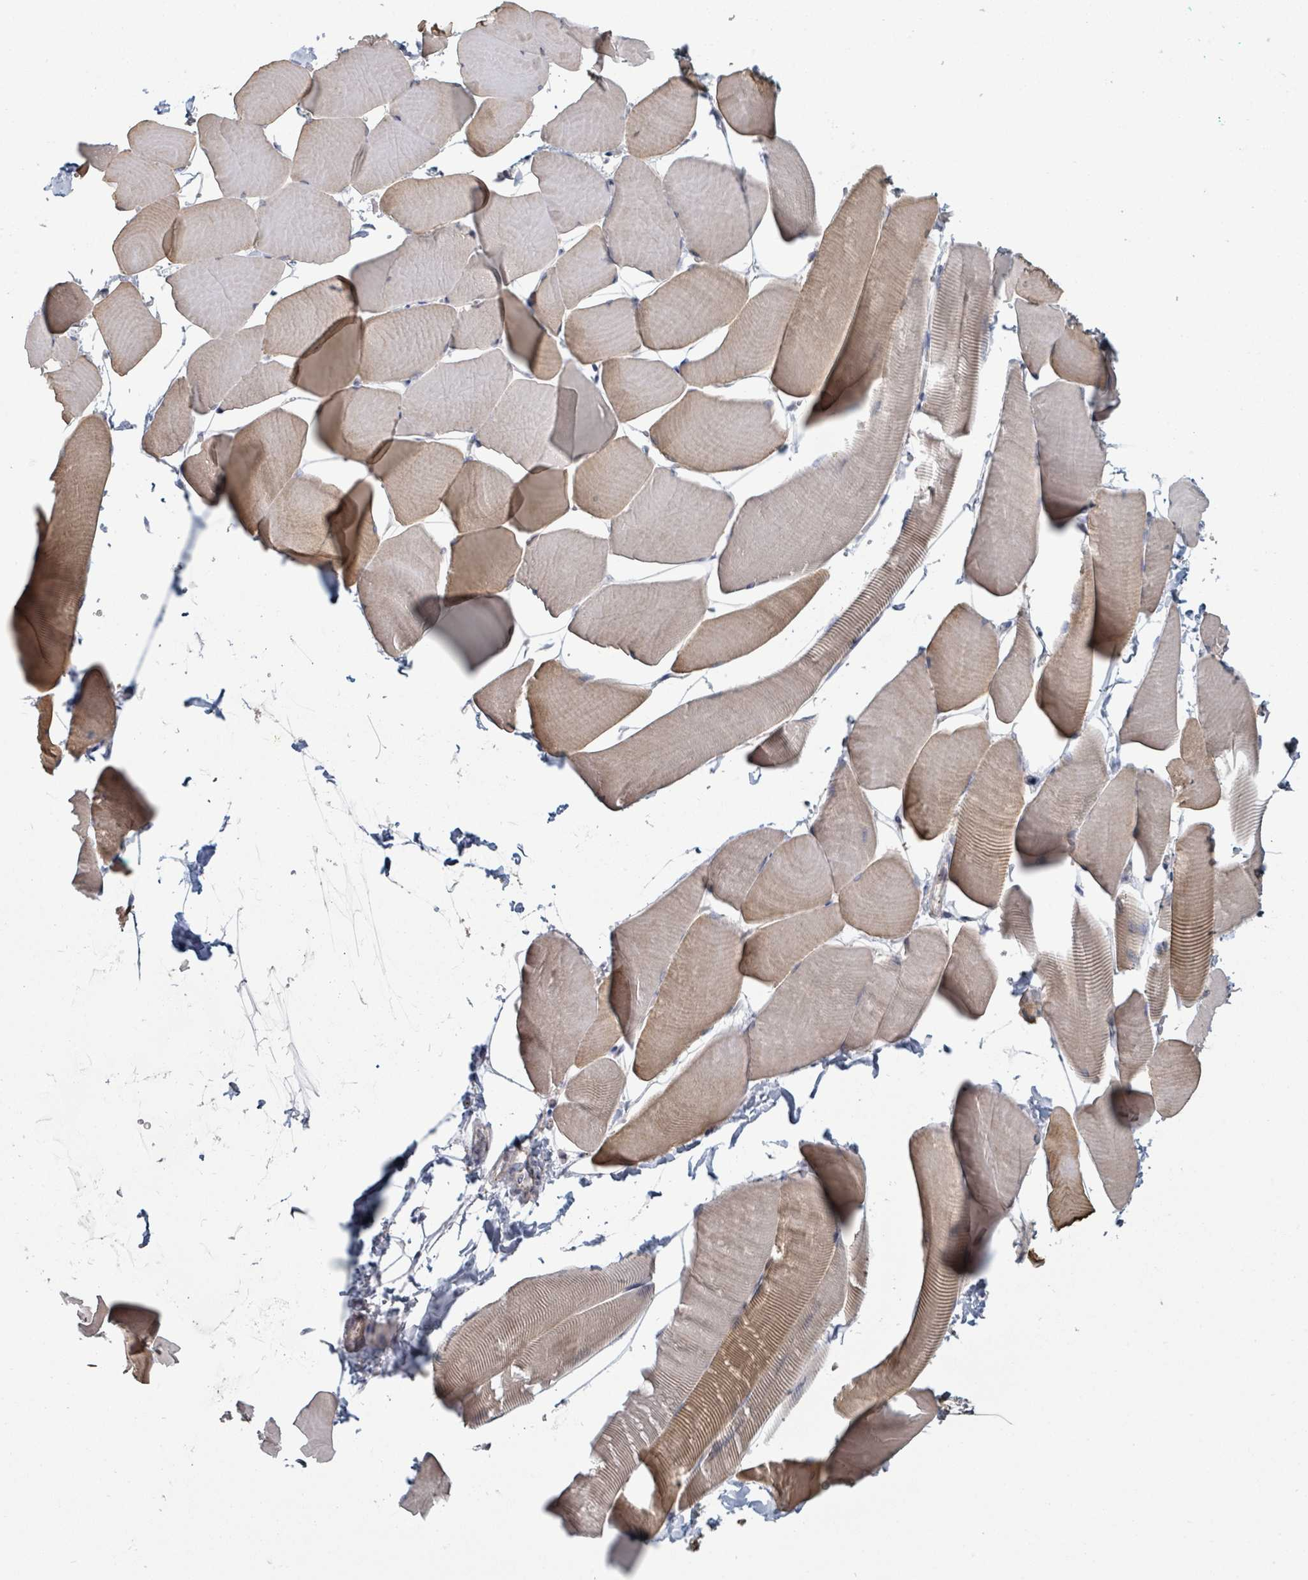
{"staining": {"intensity": "weak", "quantity": "25%-75%", "location": "cytoplasmic/membranous"}, "tissue": "skeletal muscle", "cell_type": "Myocytes", "image_type": "normal", "snomed": [{"axis": "morphology", "description": "Normal tissue, NOS"}, {"axis": "topography", "description": "Skeletal muscle"}], "caption": "High-power microscopy captured an IHC micrograph of normal skeletal muscle, revealing weak cytoplasmic/membranous staining in approximately 25%-75% of myocytes.", "gene": "GABBR1", "patient": {"sex": "male", "age": 25}}